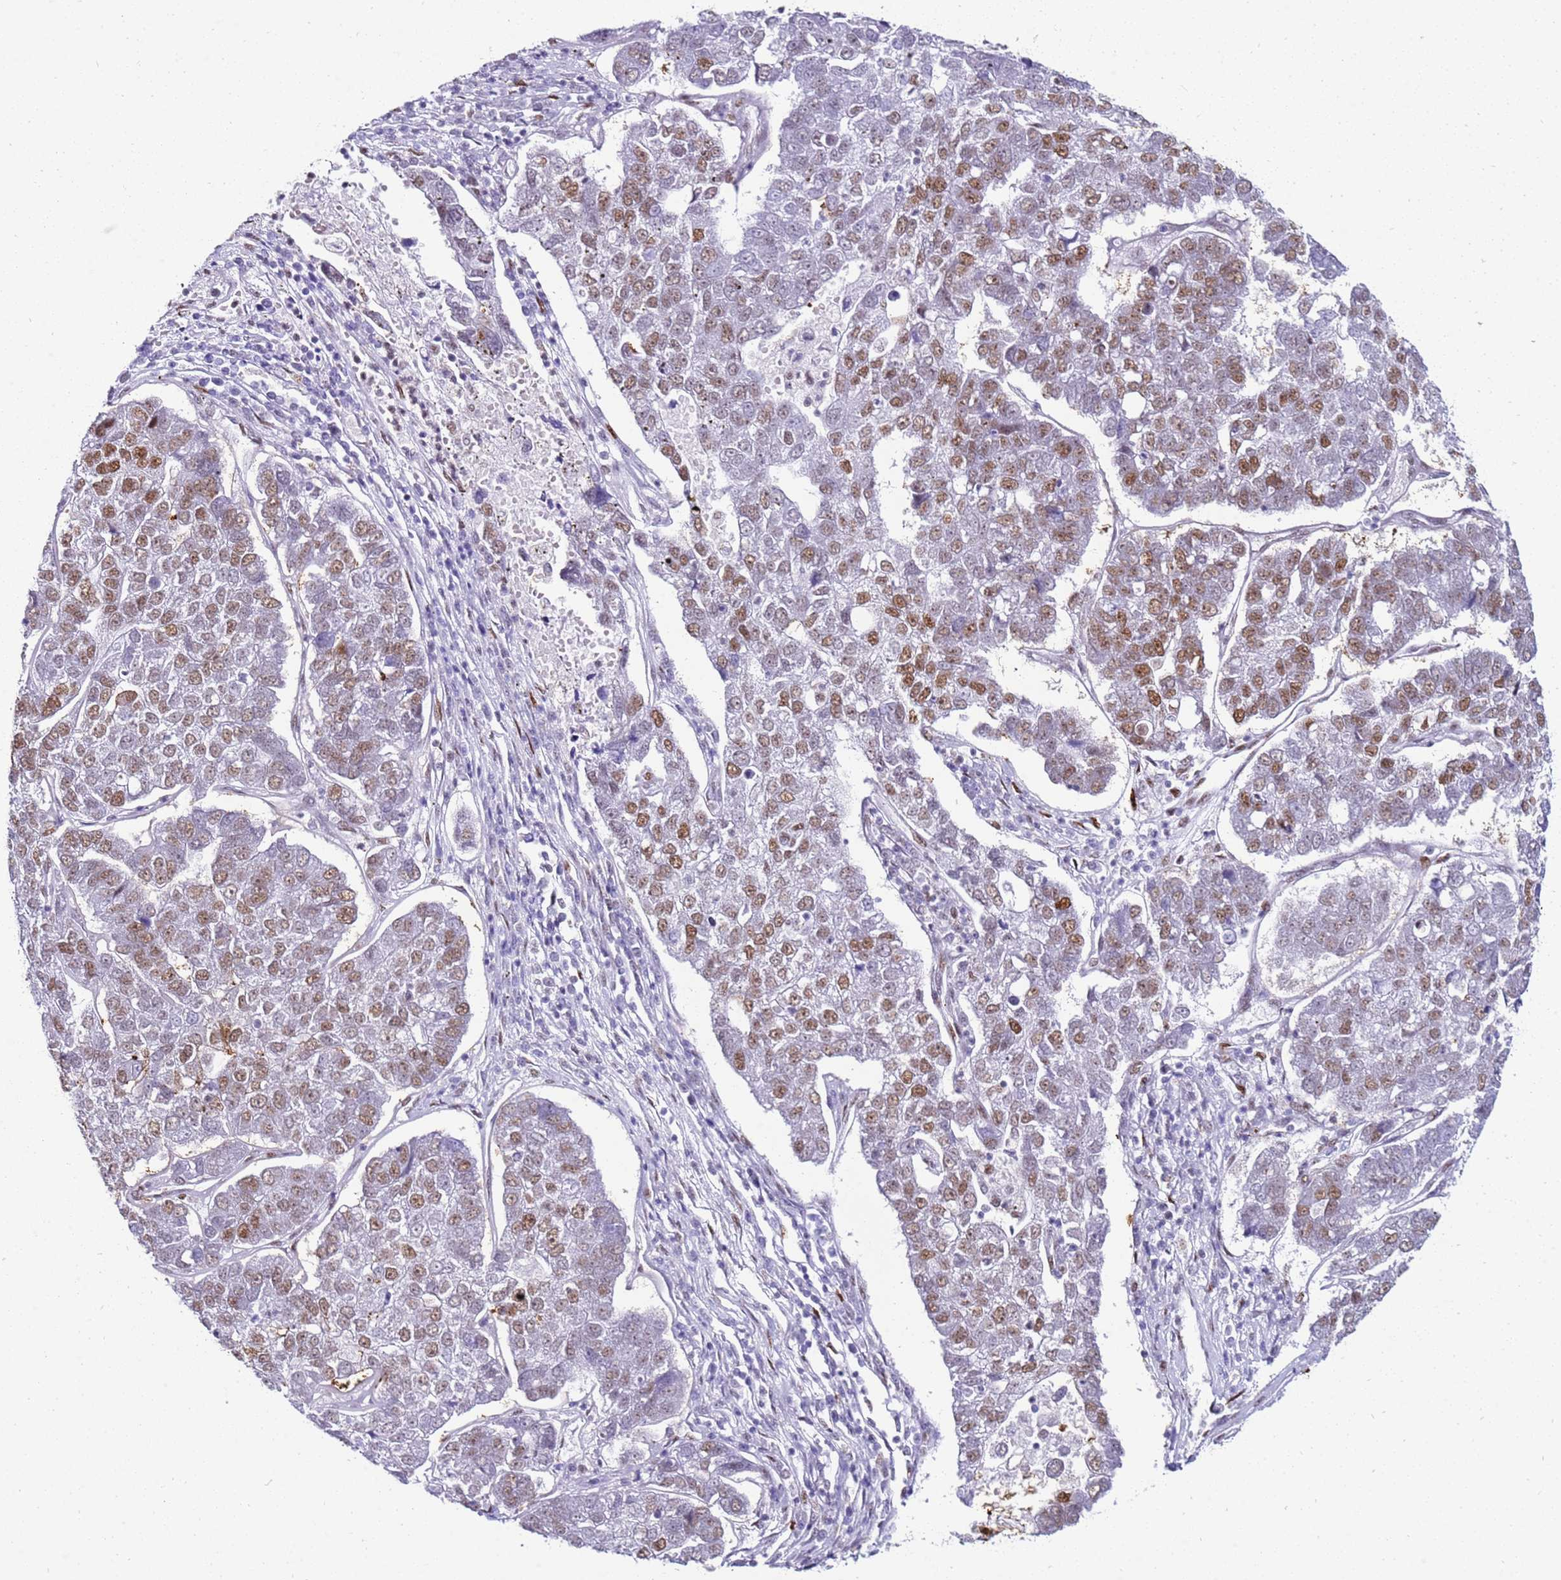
{"staining": {"intensity": "moderate", "quantity": "25%-75%", "location": "nuclear"}, "tissue": "pancreatic cancer", "cell_type": "Tumor cells", "image_type": "cancer", "snomed": [{"axis": "morphology", "description": "Adenocarcinoma, NOS"}, {"axis": "topography", "description": "Pancreas"}], "caption": "Immunohistochemistry photomicrograph of human pancreatic cancer stained for a protein (brown), which reveals medium levels of moderate nuclear staining in approximately 25%-75% of tumor cells.", "gene": "KPNA4", "patient": {"sex": "female", "age": 61}}